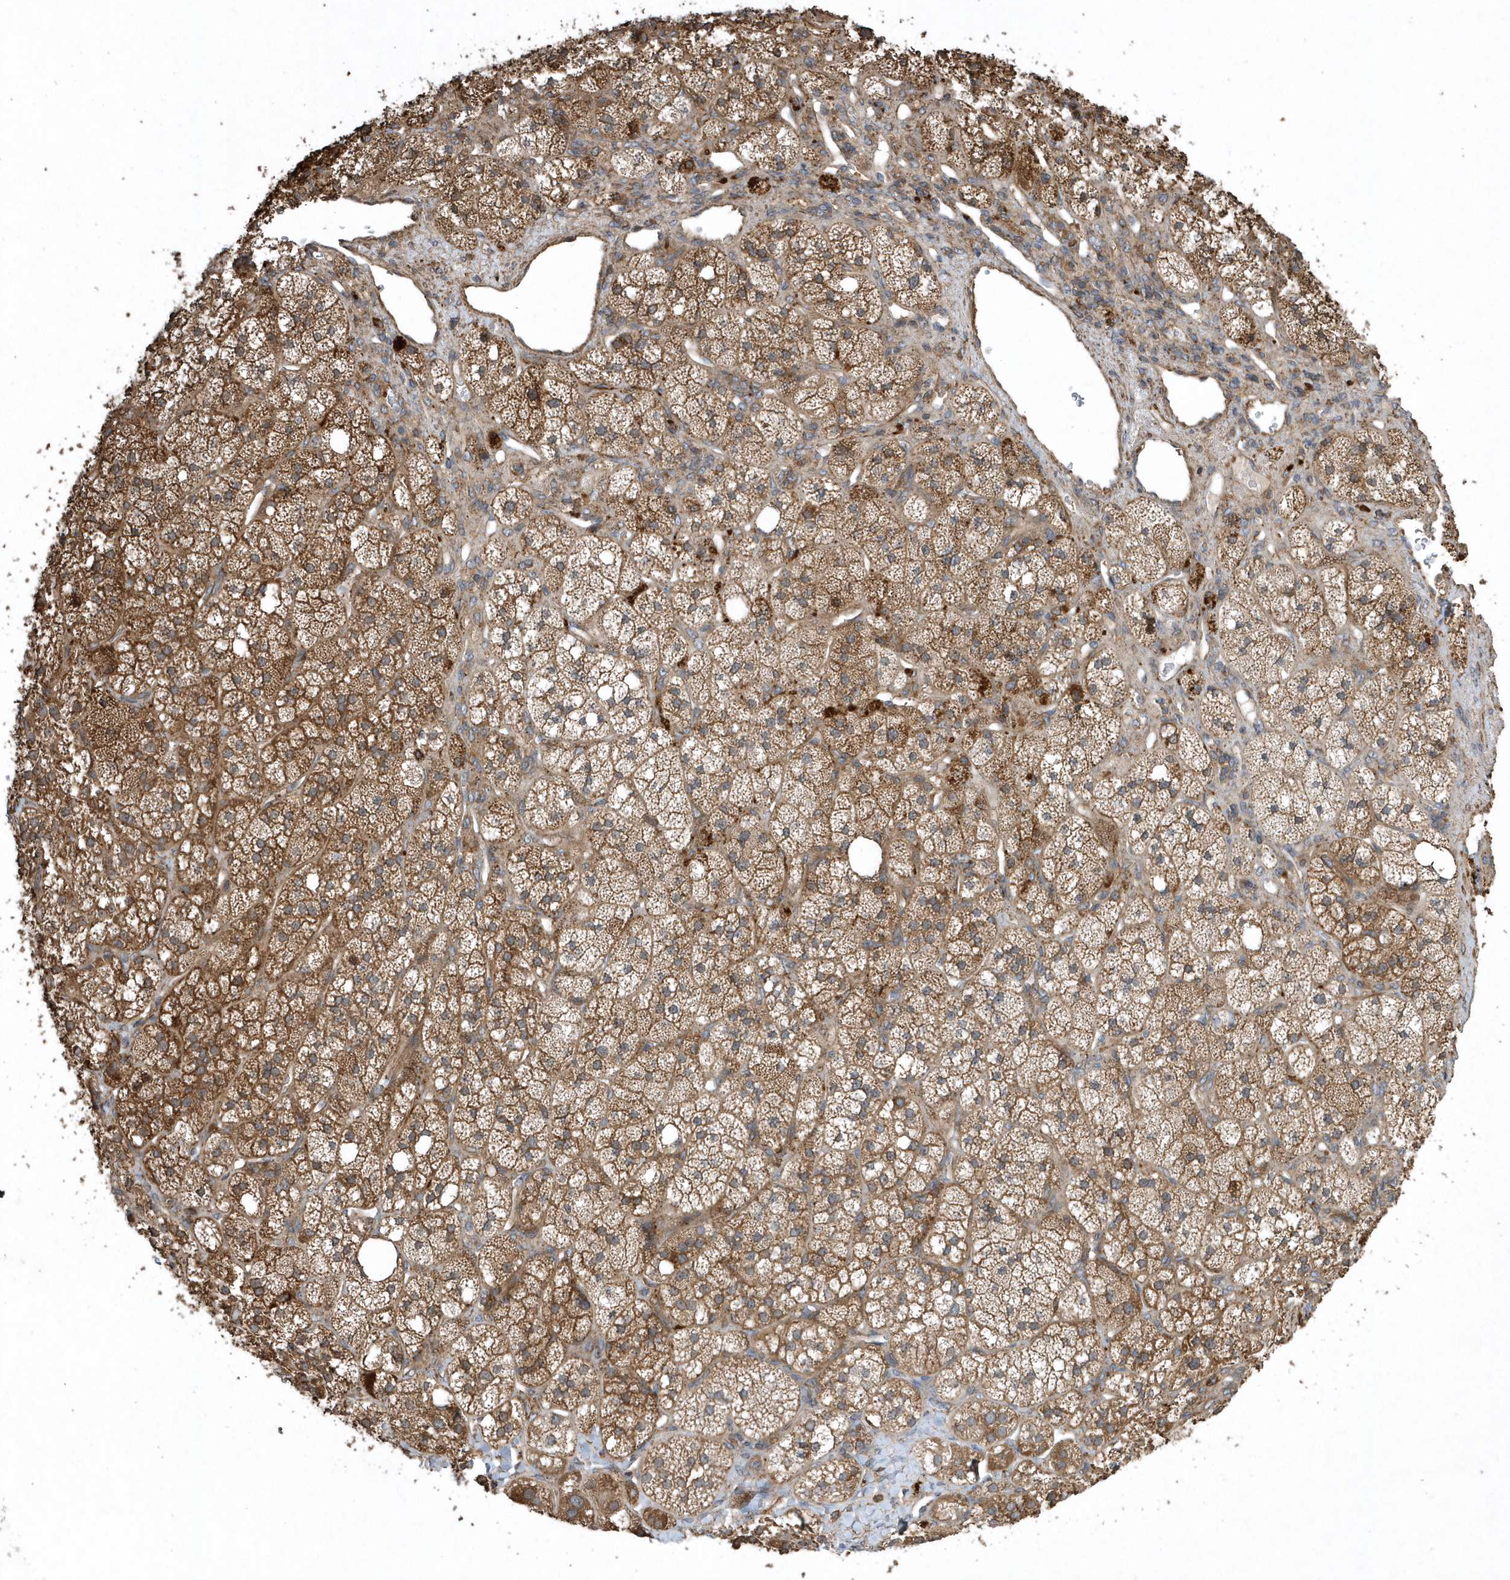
{"staining": {"intensity": "moderate", "quantity": ">75%", "location": "cytoplasmic/membranous"}, "tissue": "adrenal gland", "cell_type": "Glandular cells", "image_type": "normal", "snomed": [{"axis": "morphology", "description": "Normal tissue, NOS"}, {"axis": "topography", "description": "Adrenal gland"}], "caption": "An immunohistochemistry histopathology image of benign tissue is shown. Protein staining in brown highlights moderate cytoplasmic/membranous positivity in adrenal gland within glandular cells. Immunohistochemistry (ihc) stains the protein of interest in brown and the nuclei are stained blue.", "gene": "SENP8", "patient": {"sex": "male", "age": 61}}